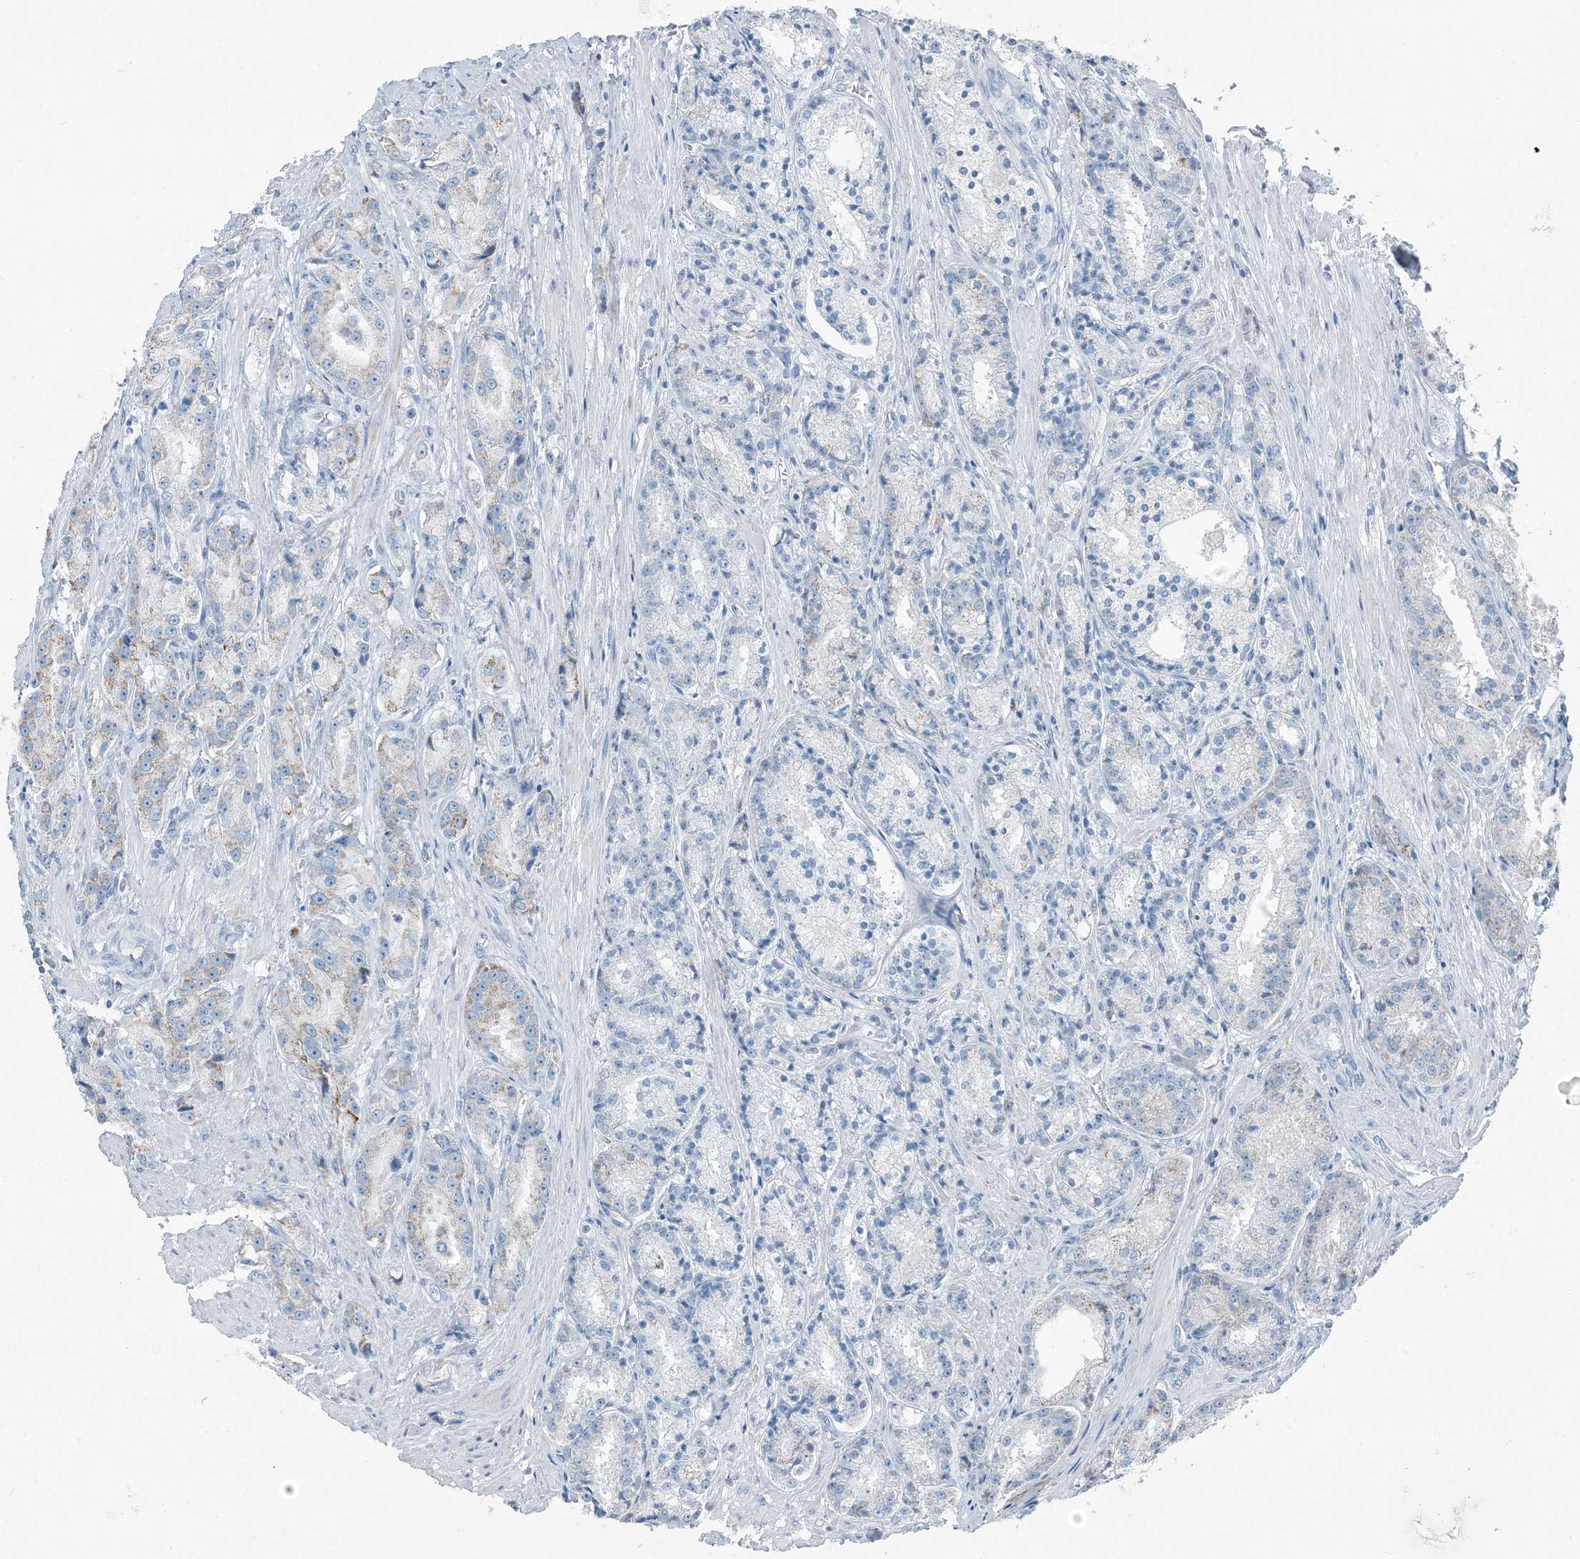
{"staining": {"intensity": "moderate", "quantity": "25%-75%", "location": "cytoplasmic/membranous"}, "tissue": "prostate cancer", "cell_type": "Tumor cells", "image_type": "cancer", "snomed": [{"axis": "morphology", "description": "Adenocarcinoma, High grade"}, {"axis": "topography", "description": "Prostate"}], "caption": "Immunohistochemical staining of prostate cancer displays medium levels of moderate cytoplasmic/membranous protein expression in about 25%-75% of tumor cells. (brown staining indicates protein expression, while blue staining denotes nuclei).", "gene": "FAM162A", "patient": {"sex": "male", "age": 60}}